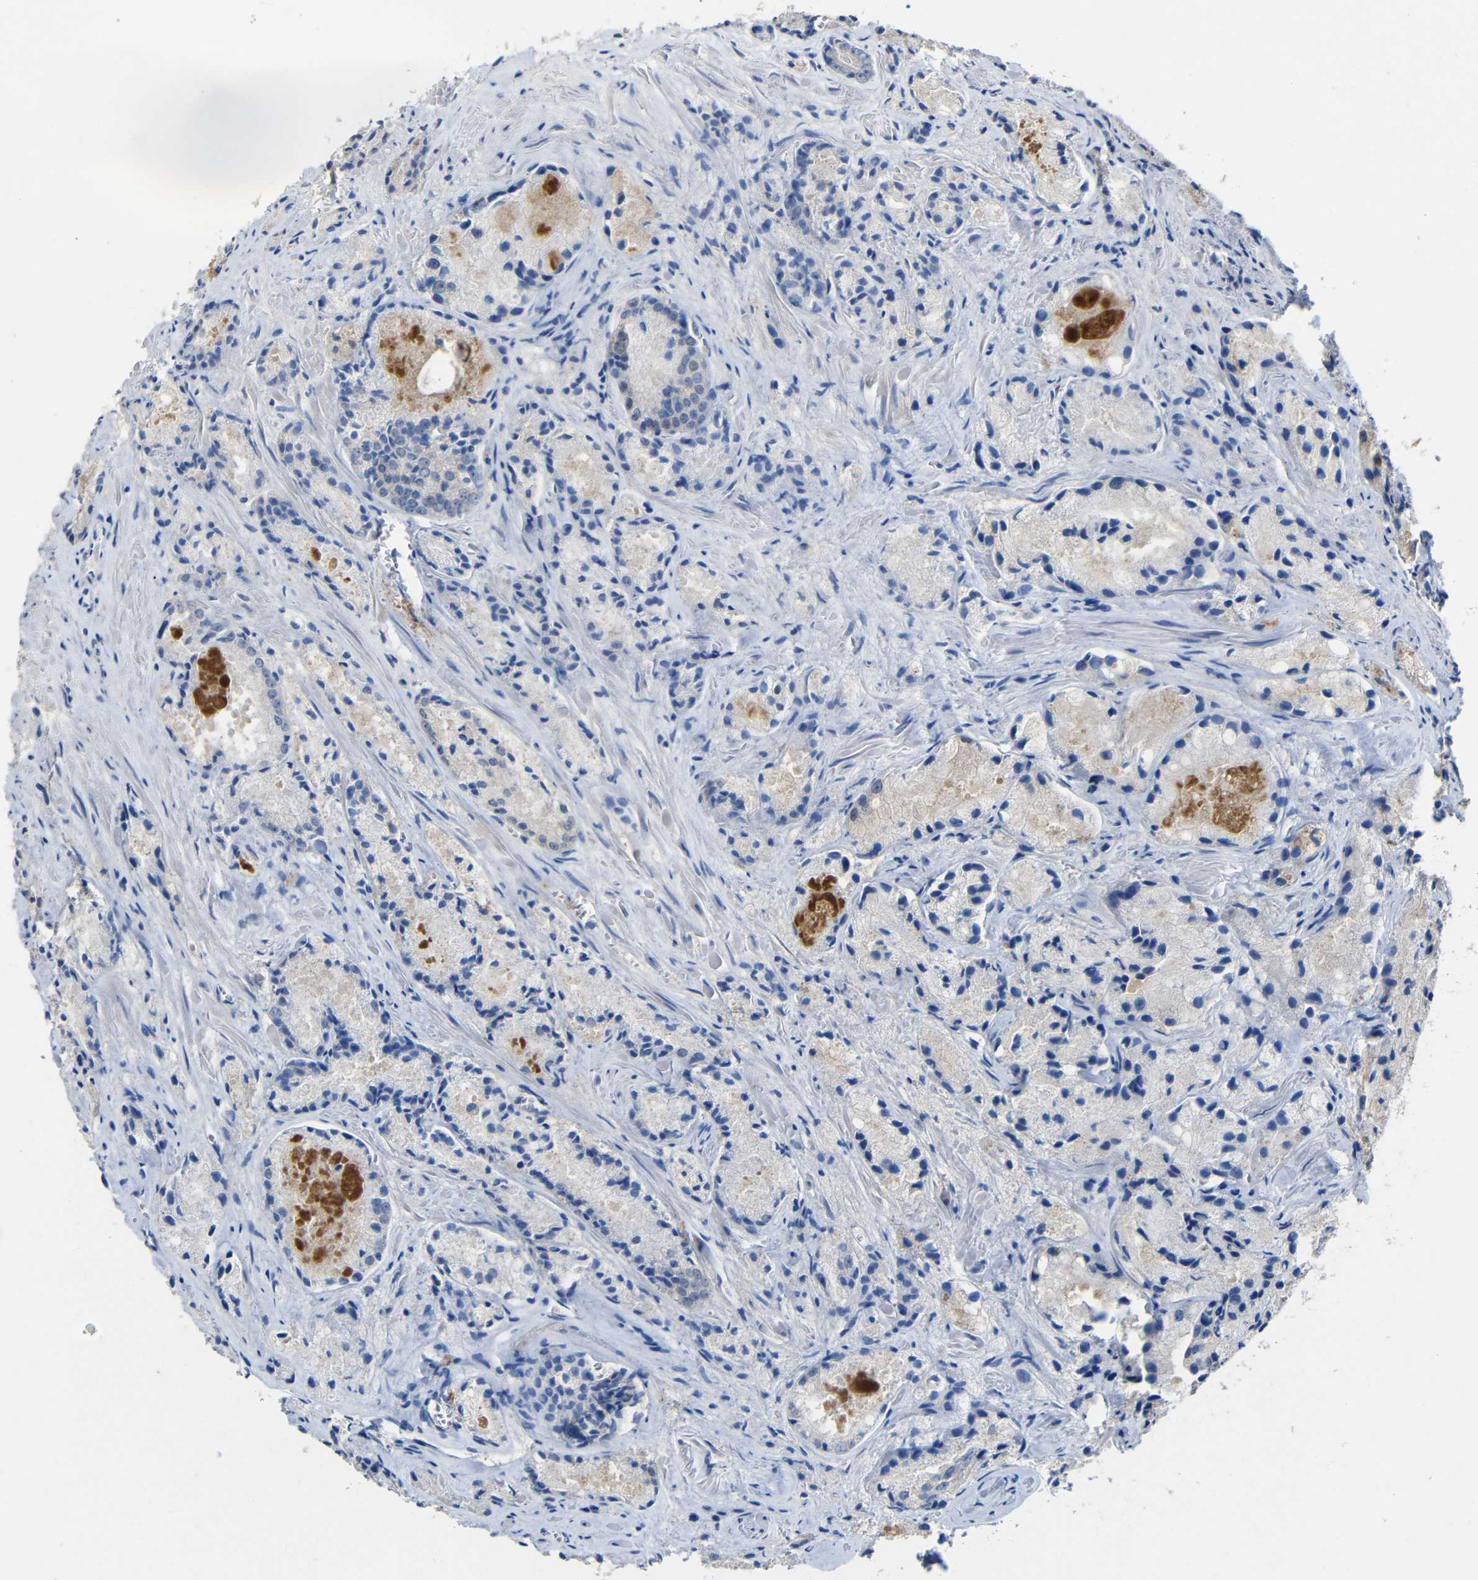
{"staining": {"intensity": "negative", "quantity": "none", "location": "none"}, "tissue": "prostate cancer", "cell_type": "Tumor cells", "image_type": "cancer", "snomed": [{"axis": "morphology", "description": "Adenocarcinoma, Low grade"}, {"axis": "topography", "description": "Prostate"}], "caption": "An immunohistochemistry histopathology image of prostate cancer (adenocarcinoma (low-grade)) is shown. There is no staining in tumor cells of prostate cancer (adenocarcinoma (low-grade)). Brightfield microscopy of immunohistochemistry stained with DAB (brown) and hematoxylin (blue), captured at high magnification.", "gene": "ACKR2", "patient": {"sex": "male", "age": 64}}